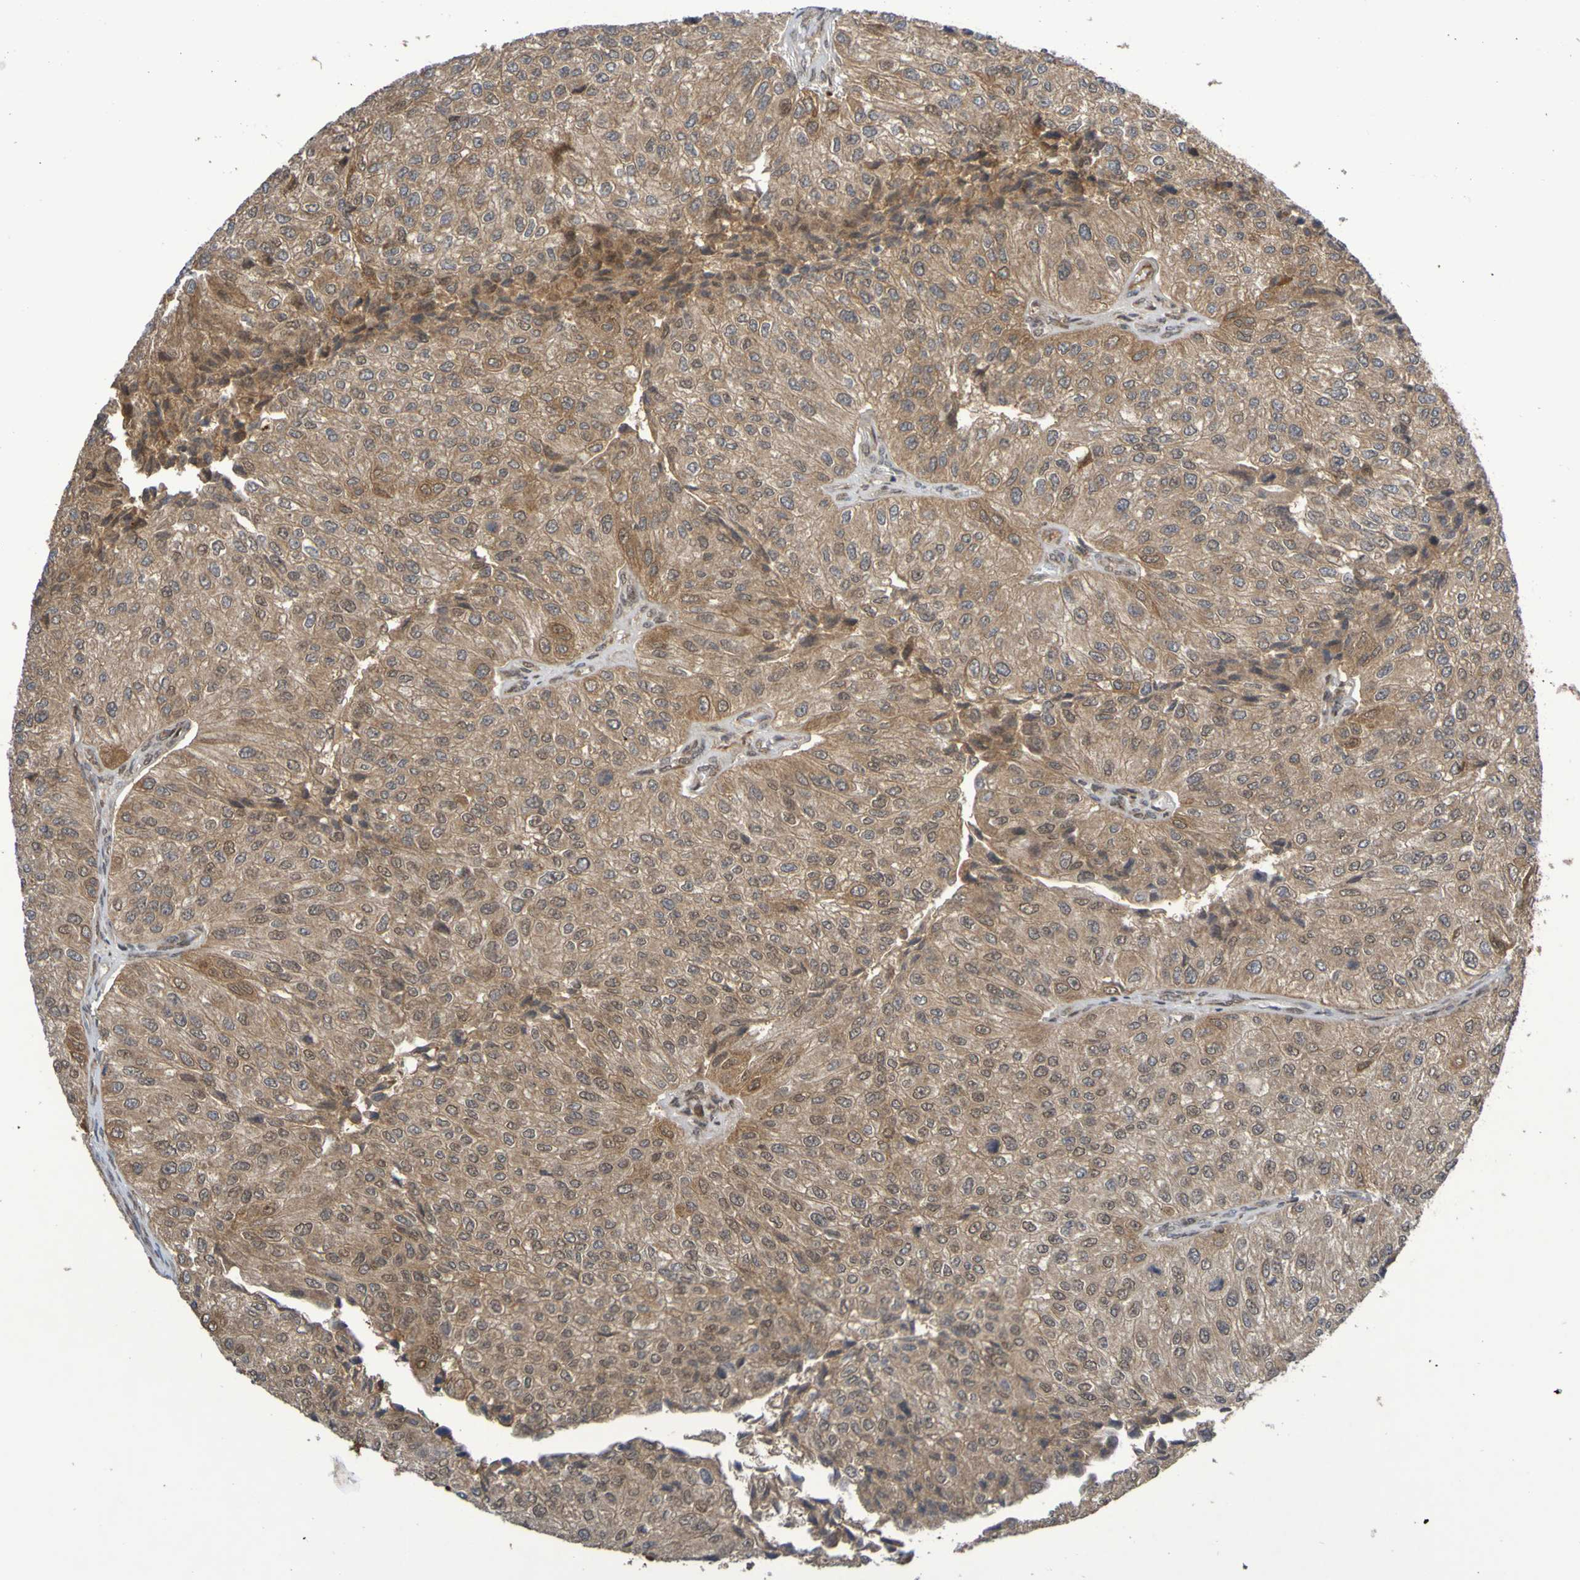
{"staining": {"intensity": "moderate", "quantity": ">75%", "location": "cytoplasmic/membranous"}, "tissue": "urothelial cancer", "cell_type": "Tumor cells", "image_type": "cancer", "snomed": [{"axis": "morphology", "description": "Urothelial carcinoma, High grade"}, {"axis": "topography", "description": "Kidney"}, {"axis": "topography", "description": "Urinary bladder"}], "caption": "Moderate cytoplasmic/membranous staining is identified in approximately >75% of tumor cells in urothelial cancer. Using DAB (brown) and hematoxylin (blue) stains, captured at high magnification using brightfield microscopy.", "gene": "ITLN1", "patient": {"sex": "male", "age": 77}}